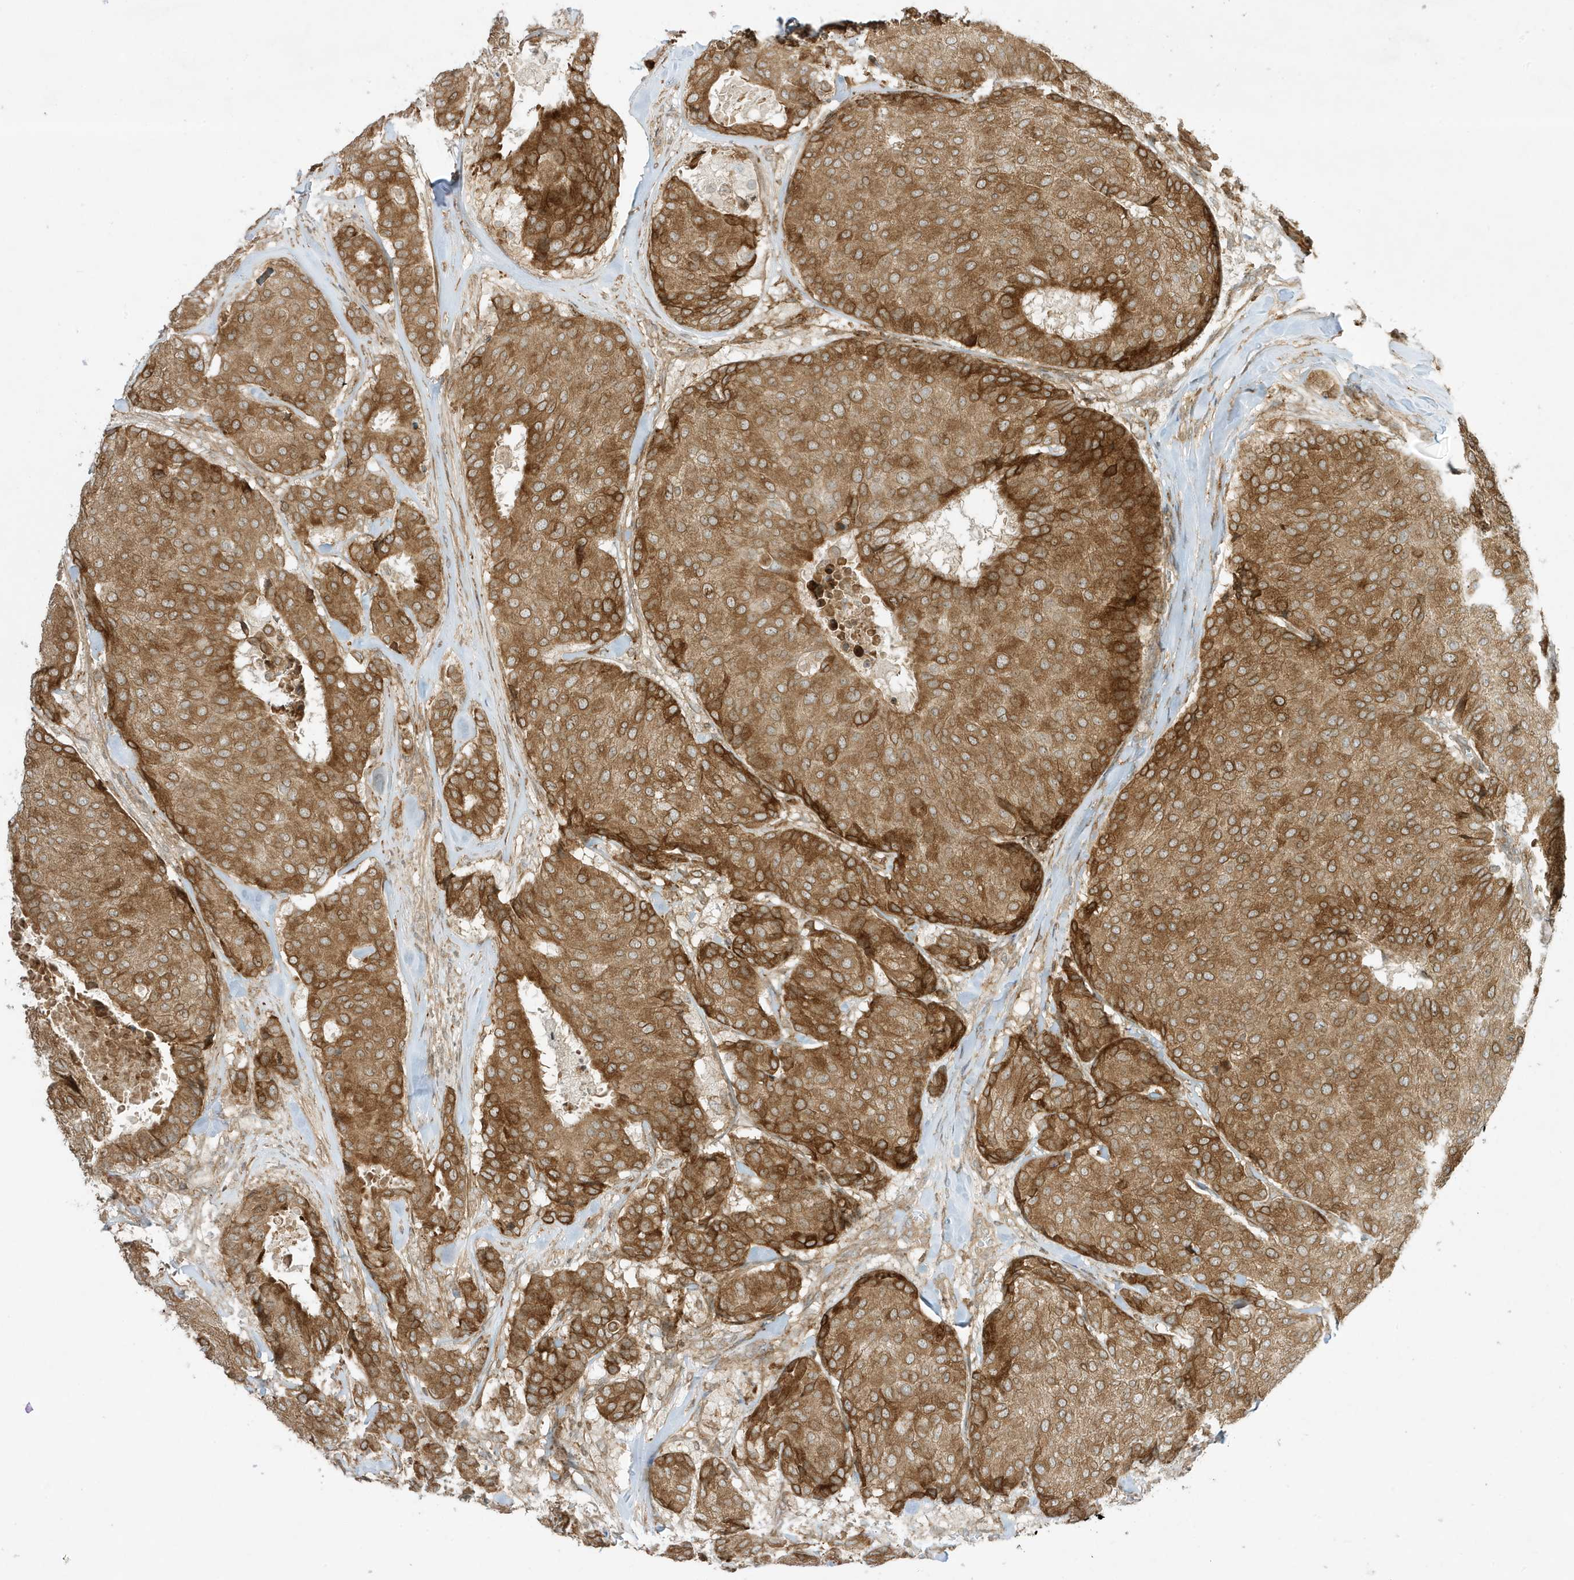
{"staining": {"intensity": "strong", "quantity": ">75%", "location": "cytoplasmic/membranous"}, "tissue": "breast cancer", "cell_type": "Tumor cells", "image_type": "cancer", "snomed": [{"axis": "morphology", "description": "Duct carcinoma"}, {"axis": "topography", "description": "Breast"}], "caption": "An image of human breast cancer (invasive ductal carcinoma) stained for a protein reveals strong cytoplasmic/membranous brown staining in tumor cells.", "gene": "SCARF2", "patient": {"sex": "female", "age": 75}}